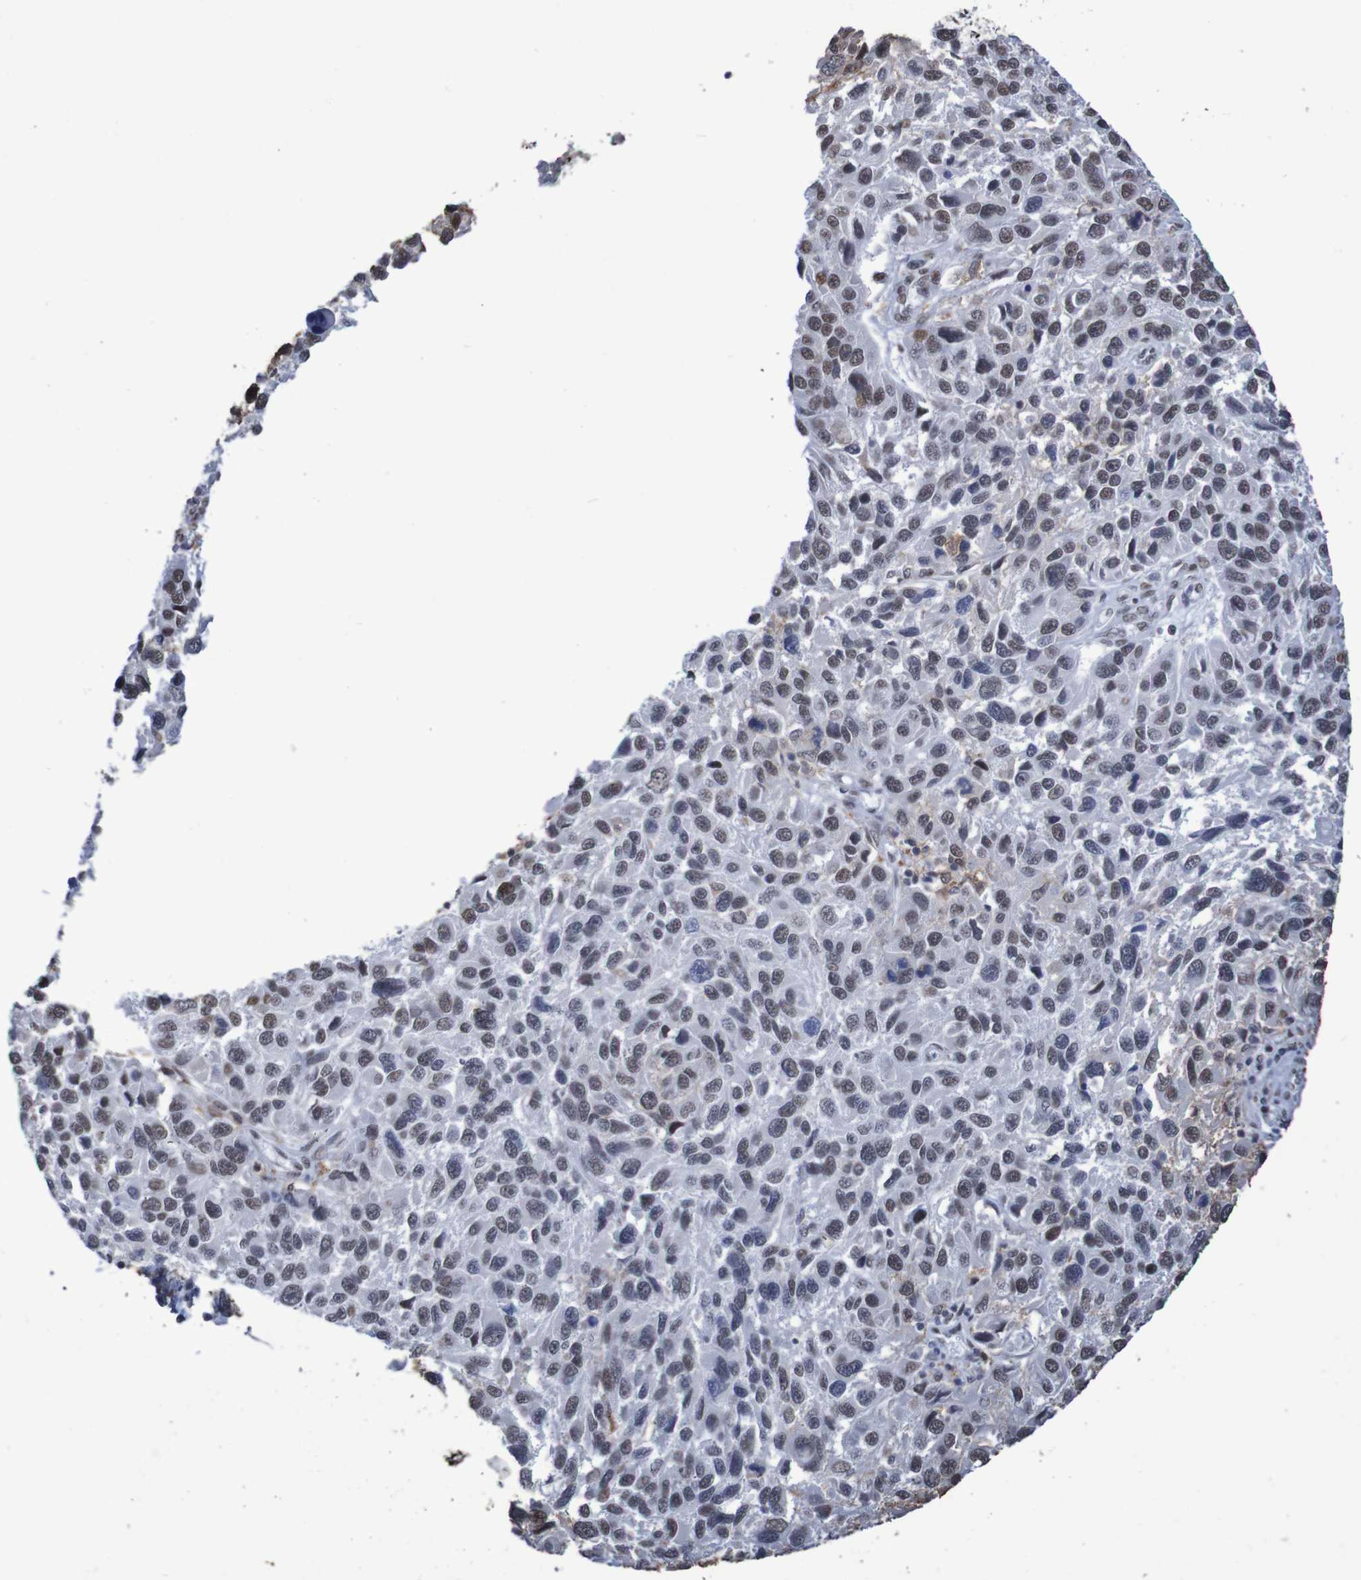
{"staining": {"intensity": "moderate", "quantity": "25%-75%", "location": "nuclear"}, "tissue": "melanoma", "cell_type": "Tumor cells", "image_type": "cancer", "snomed": [{"axis": "morphology", "description": "Malignant melanoma, NOS"}, {"axis": "topography", "description": "Skin"}], "caption": "Human melanoma stained for a protein (brown) shows moderate nuclear positive expression in about 25%-75% of tumor cells.", "gene": "MRTFB", "patient": {"sex": "male", "age": 53}}